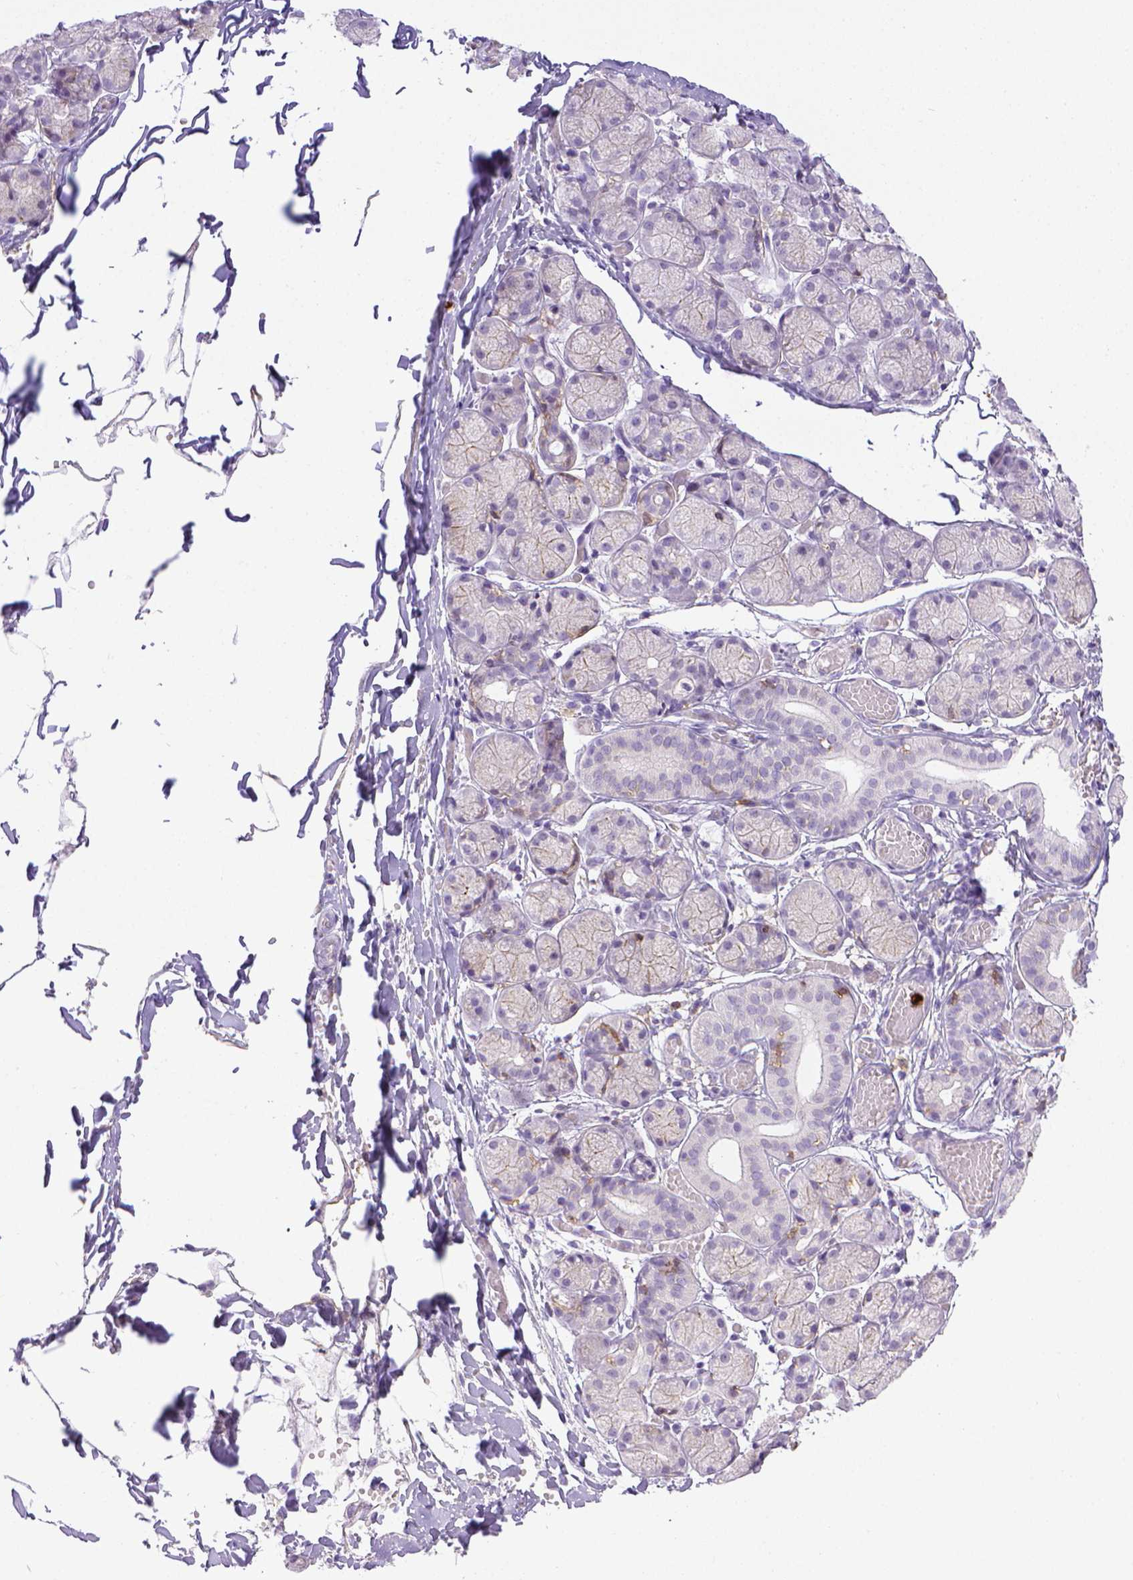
{"staining": {"intensity": "negative", "quantity": "none", "location": "none"}, "tissue": "salivary gland", "cell_type": "Glandular cells", "image_type": "normal", "snomed": [{"axis": "morphology", "description": "Normal tissue, NOS"}, {"axis": "topography", "description": "Salivary gland"}, {"axis": "topography", "description": "Peripheral nerve tissue"}], "caption": "Immunohistochemical staining of unremarkable human salivary gland exhibits no significant positivity in glandular cells.", "gene": "ITGAM", "patient": {"sex": "female", "age": 24}}